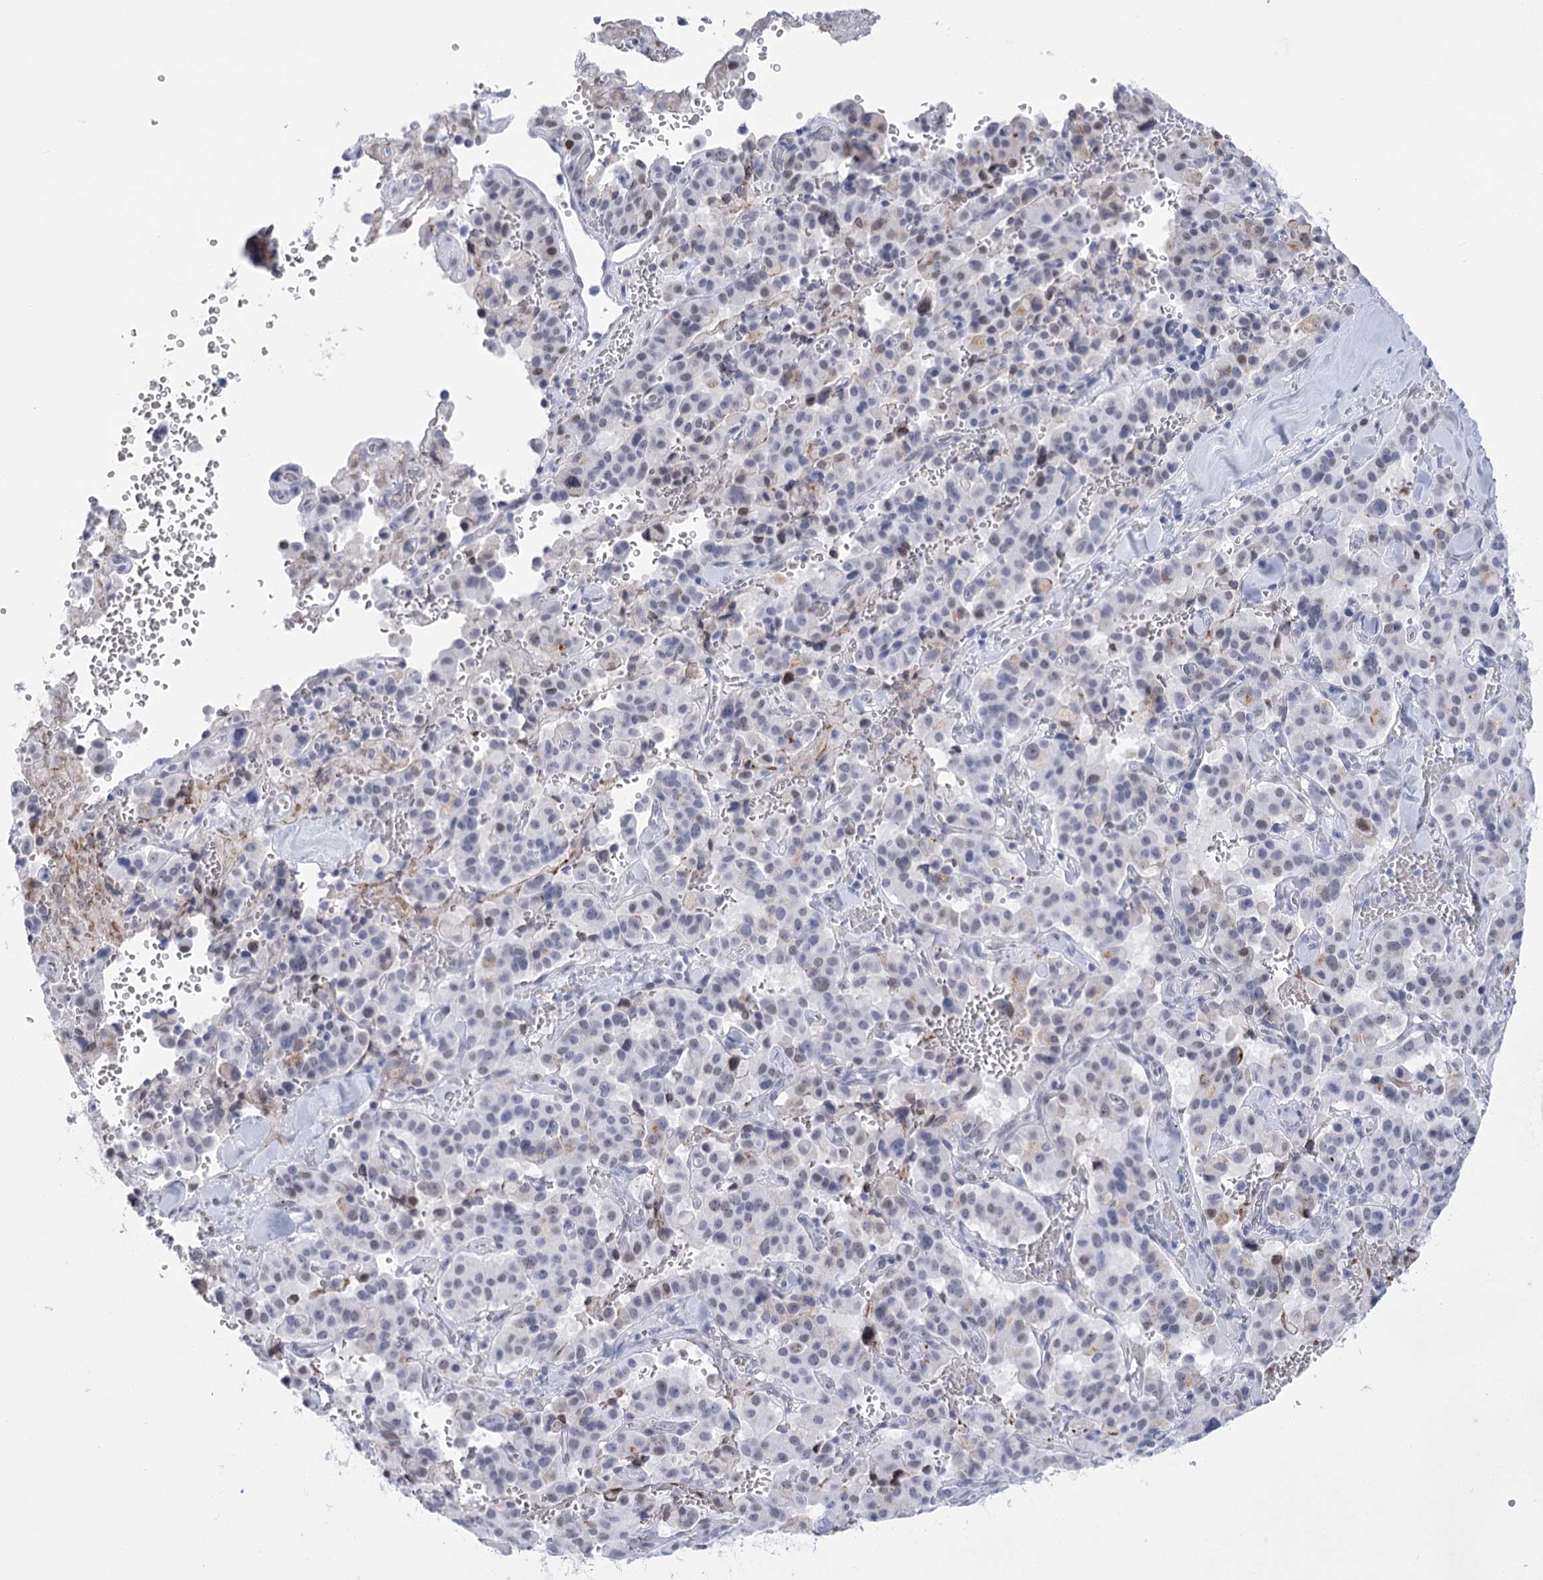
{"staining": {"intensity": "weak", "quantity": "<25%", "location": "nuclear"}, "tissue": "pancreatic cancer", "cell_type": "Tumor cells", "image_type": "cancer", "snomed": [{"axis": "morphology", "description": "Adenocarcinoma, NOS"}, {"axis": "topography", "description": "Pancreas"}], "caption": "Tumor cells show no significant positivity in pancreatic cancer (adenocarcinoma).", "gene": "HORMAD1", "patient": {"sex": "male", "age": 65}}